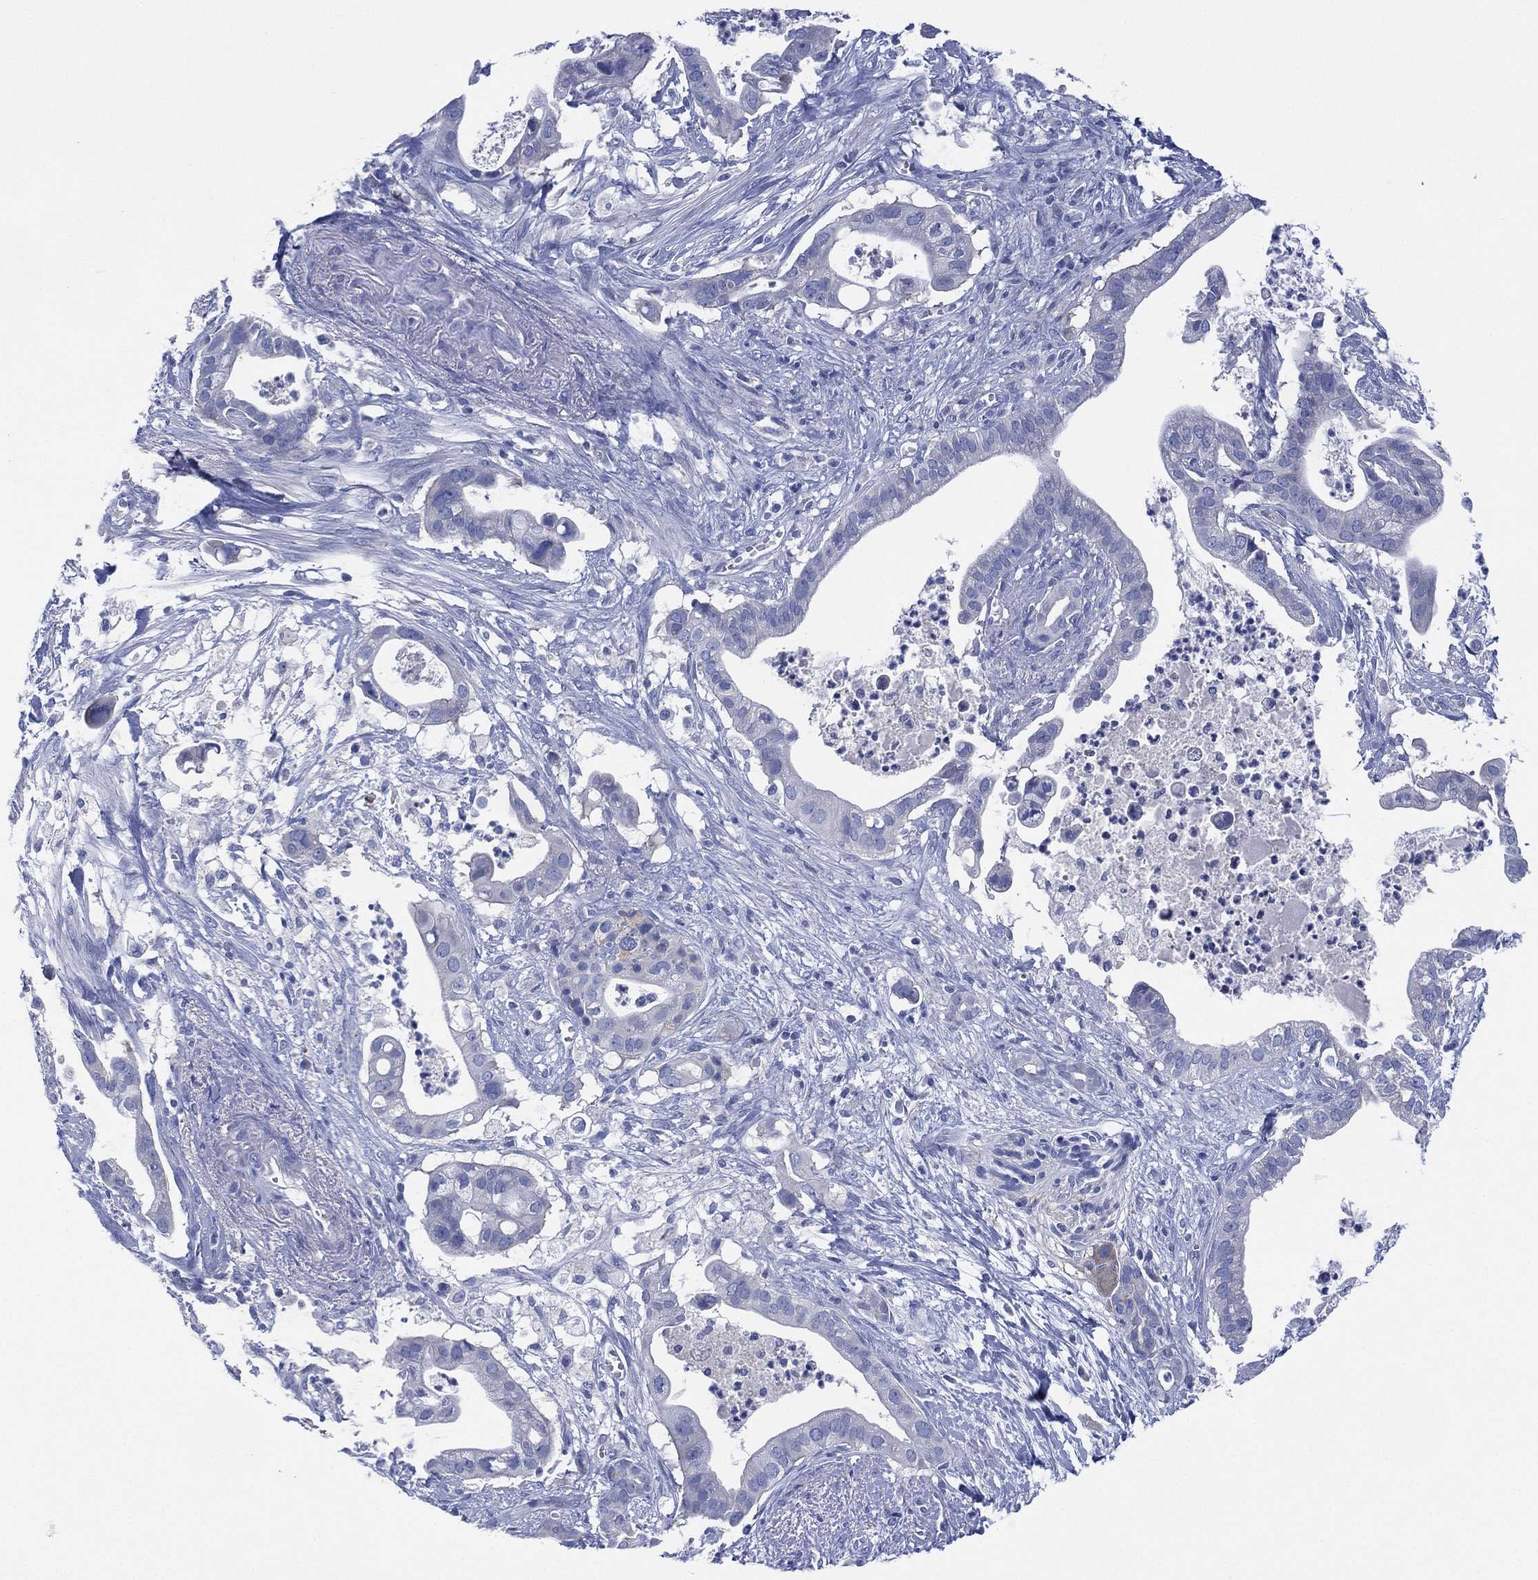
{"staining": {"intensity": "negative", "quantity": "none", "location": "none"}, "tissue": "pancreatic cancer", "cell_type": "Tumor cells", "image_type": "cancer", "snomed": [{"axis": "morphology", "description": "Adenocarcinoma, NOS"}, {"axis": "topography", "description": "Pancreas"}], "caption": "Immunohistochemistry (IHC) of human pancreatic adenocarcinoma reveals no staining in tumor cells.", "gene": "CHRNA3", "patient": {"sex": "male", "age": 61}}